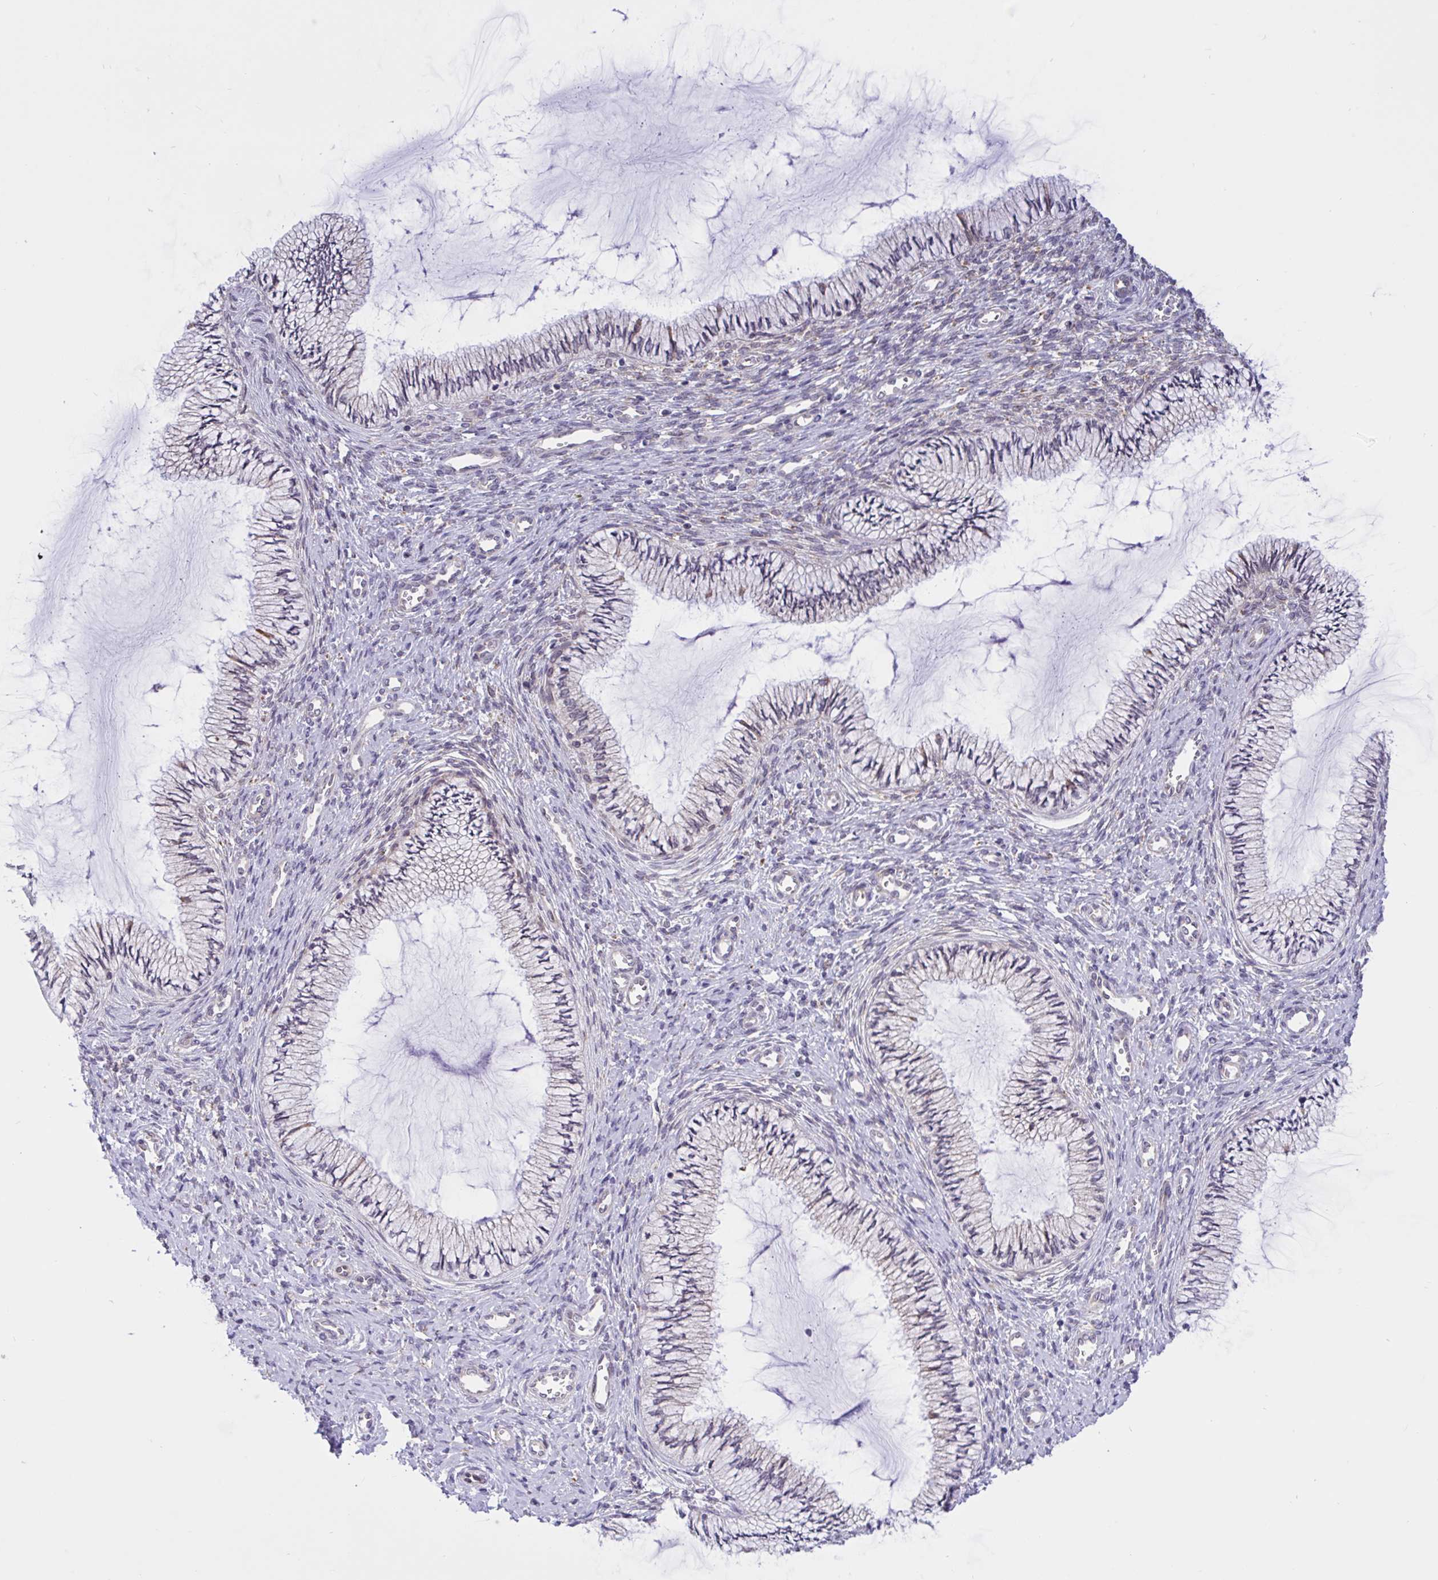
{"staining": {"intensity": "negative", "quantity": "none", "location": "none"}, "tissue": "cervix", "cell_type": "Glandular cells", "image_type": "normal", "snomed": [{"axis": "morphology", "description": "Normal tissue, NOS"}, {"axis": "topography", "description": "Cervix"}], "caption": "Immunohistochemistry of normal cervix demonstrates no staining in glandular cells. The staining is performed using DAB (3,3'-diaminobenzidine) brown chromogen with nuclei counter-stained in using hematoxylin.", "gene": "CAMLG", "patient": {"sex": "female", "age": 24}}